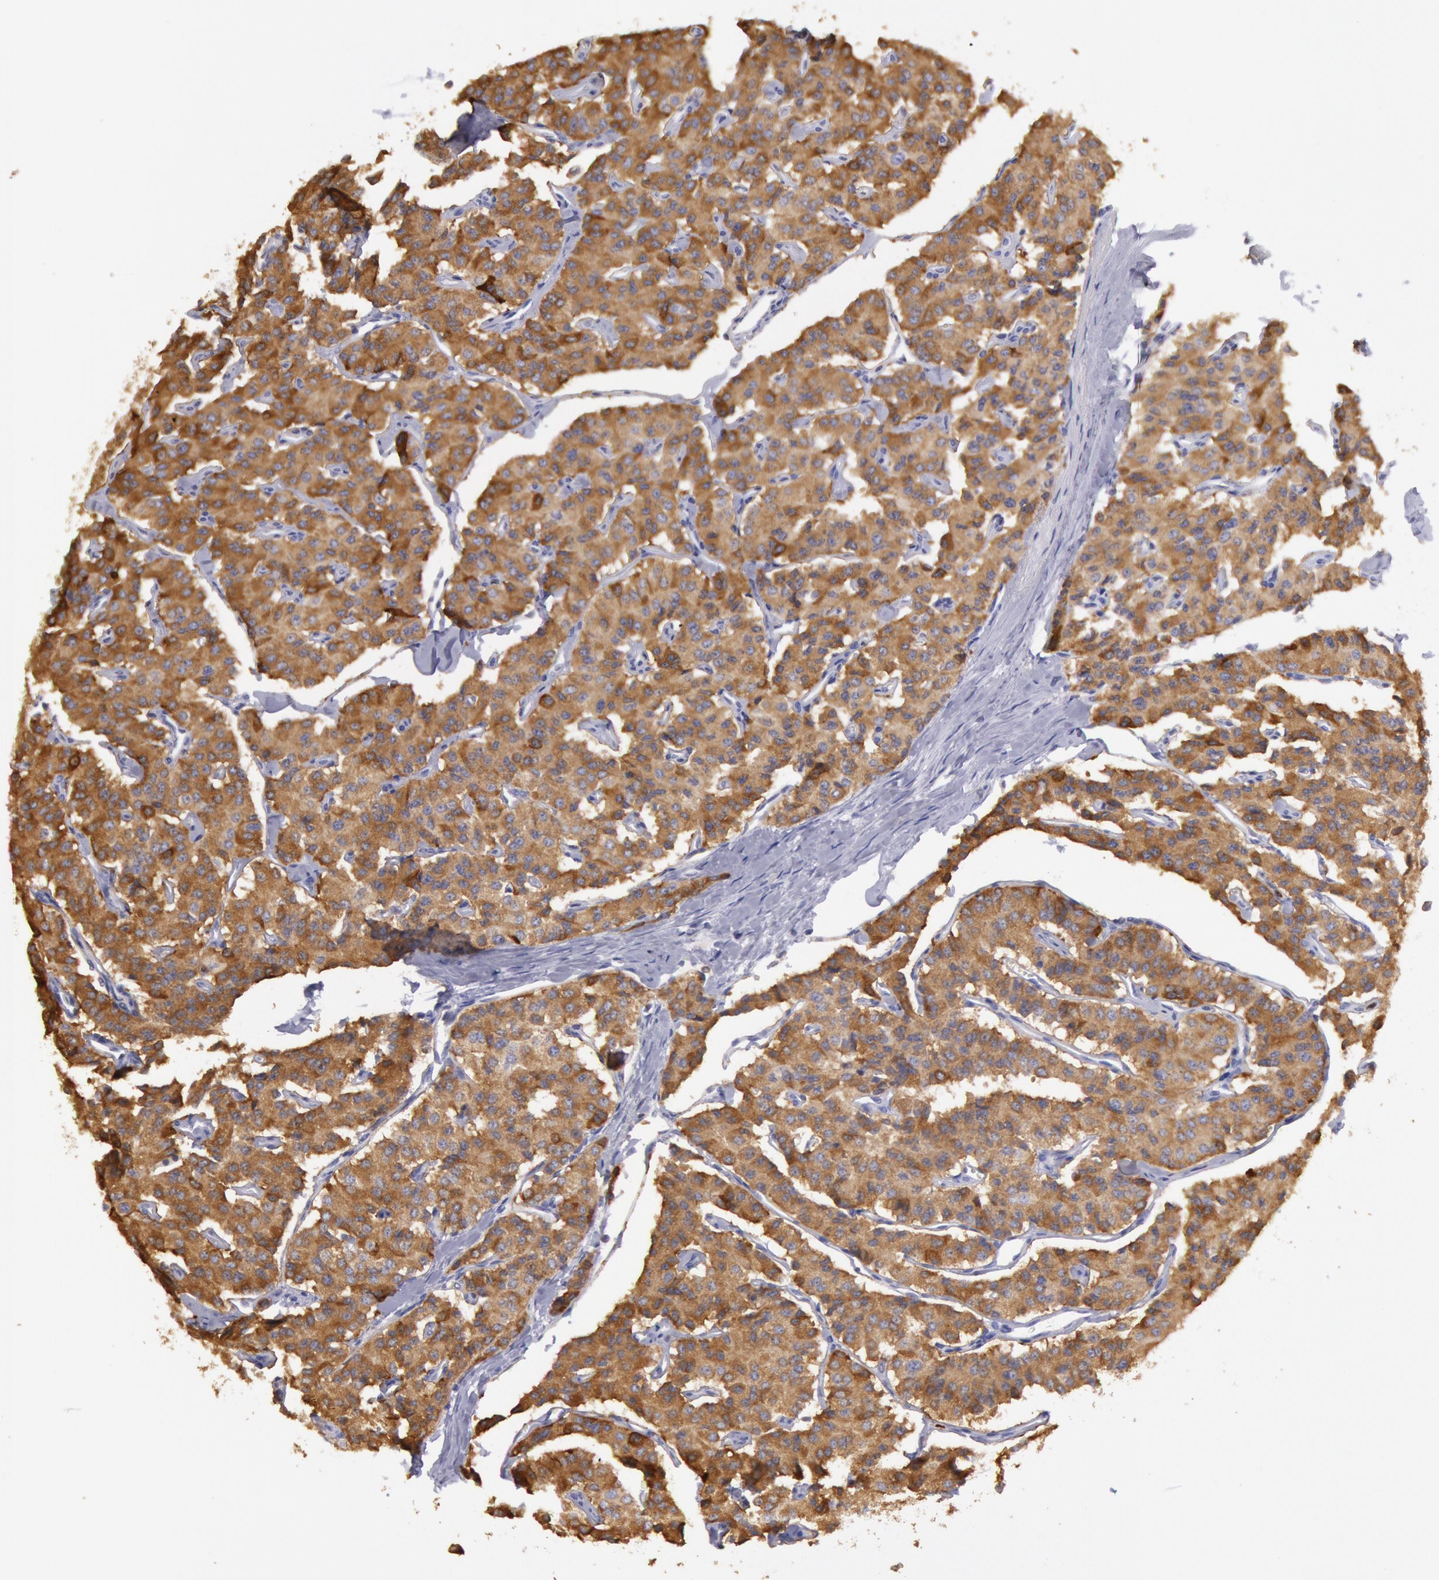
{"staining": {"intensity": "strong", "quantity": ">75%", "location": "cytoplasmic/membranous"}, "tissue": "carcinoid", "cell_type": "Tumor cells", "image_type": "cancer", "snomed": [{"axis": "morphology", "description": "Carcinoid, malignant, NOS"}, {"axis": "topography", "description": "Bronchus"}], "caption": "The immunohistochemical stain shows strong cytoplasmic/membranous positivity in tumor cells of carcinoid tissue.", "gene": "RAB27A", "patient": {"sex": "male", "age": 55}}